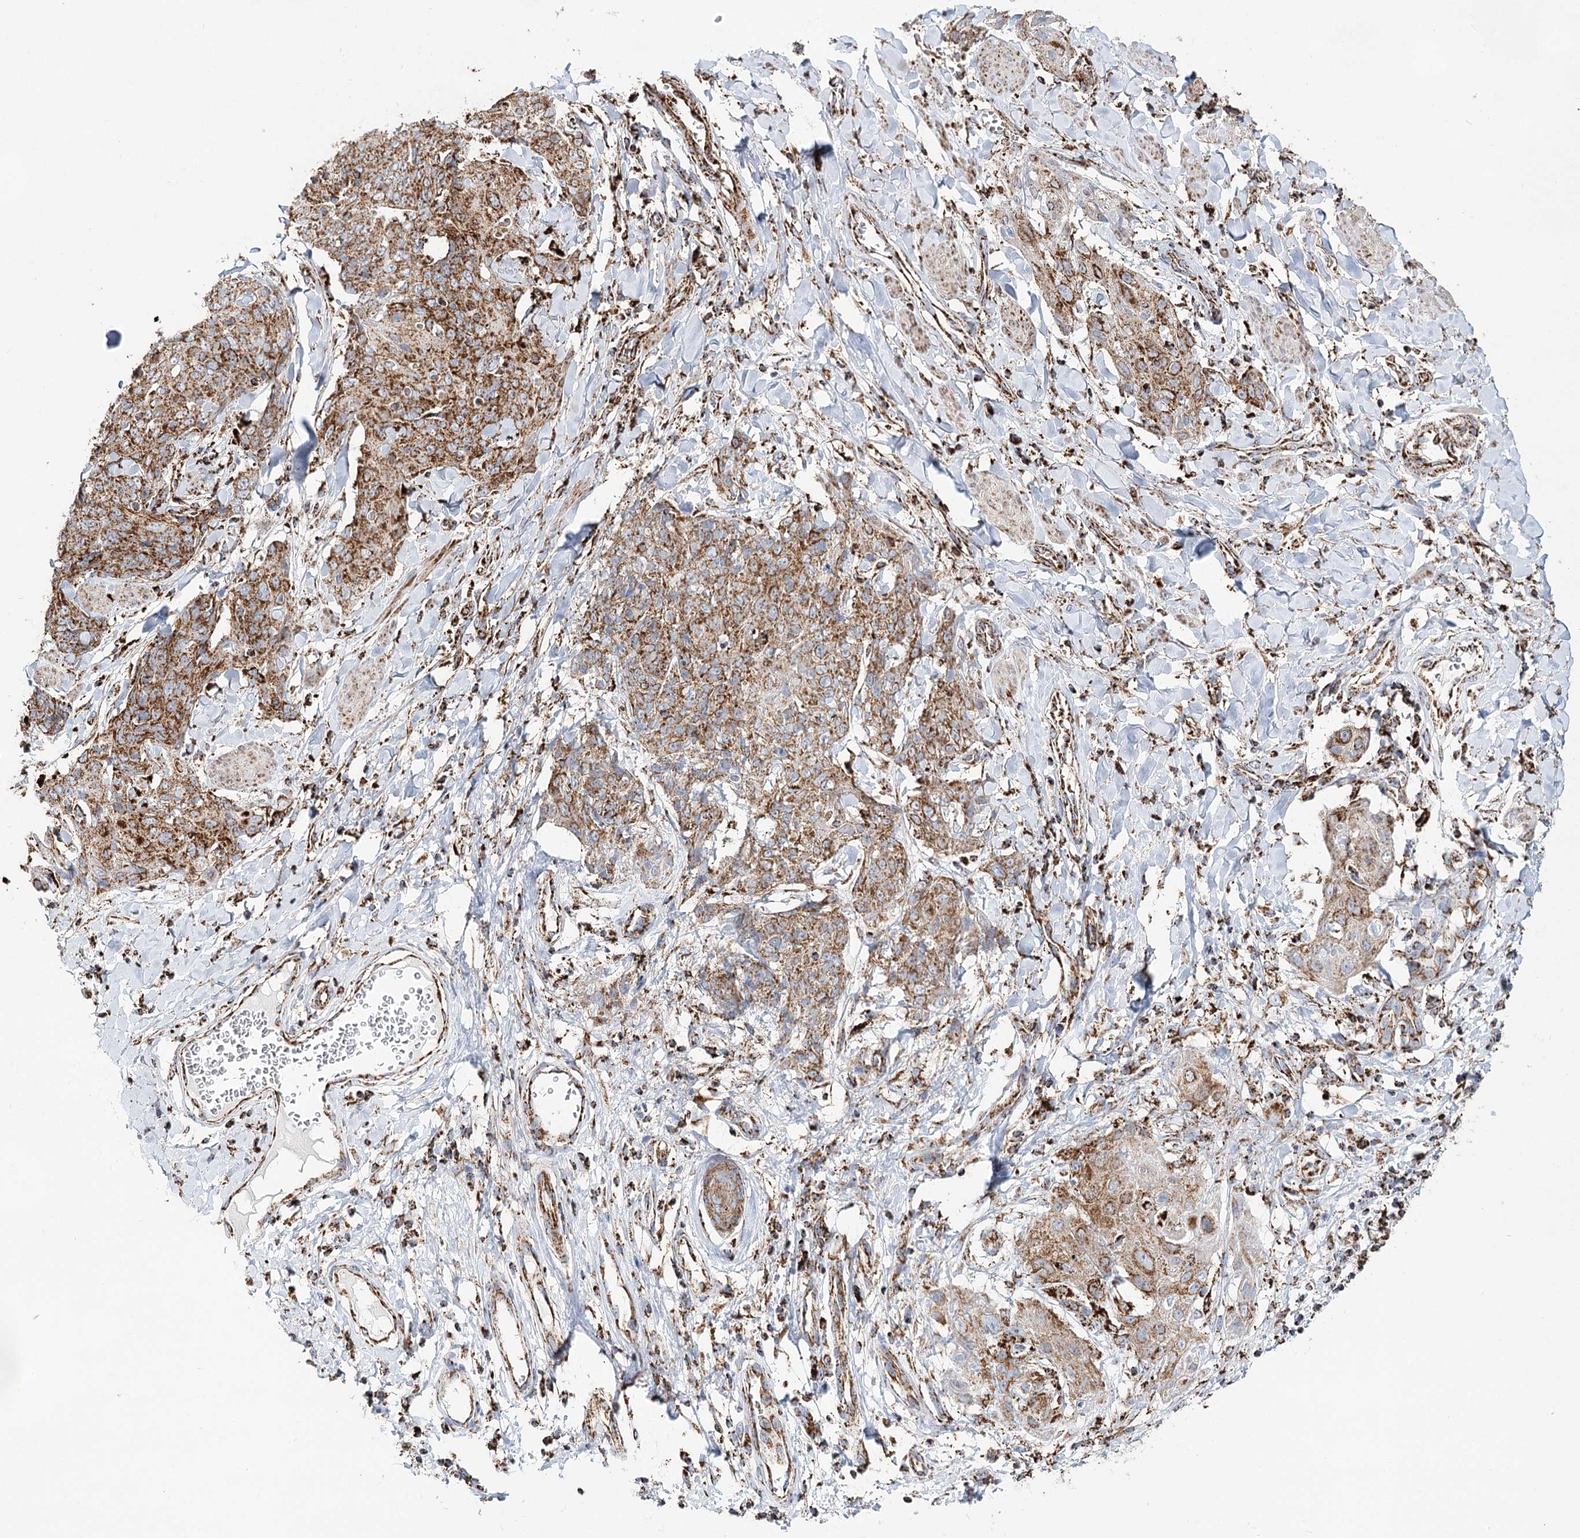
{"staining": {"intensity": "moderate", "quantity": ">75%", "location": "cytoplasmic/membranous"}, "tissue": "skin cancer", "cell_type": "Tumor cells", "image_type": "cancer", "snomed": [{"axis": "morphology", "description": "Squamous cell carcinoma, NOS"}, {"axis": "topography", "description": "Skin"}, {"axis": "topography", "description": "Vulva"}], "caption": "Squamous cell carcinoma (skin) stained with a protein marker reveals moderate staining in tumor cells.", "gene": "NADK2", "patient": {"sex": "female", "age": 85}}